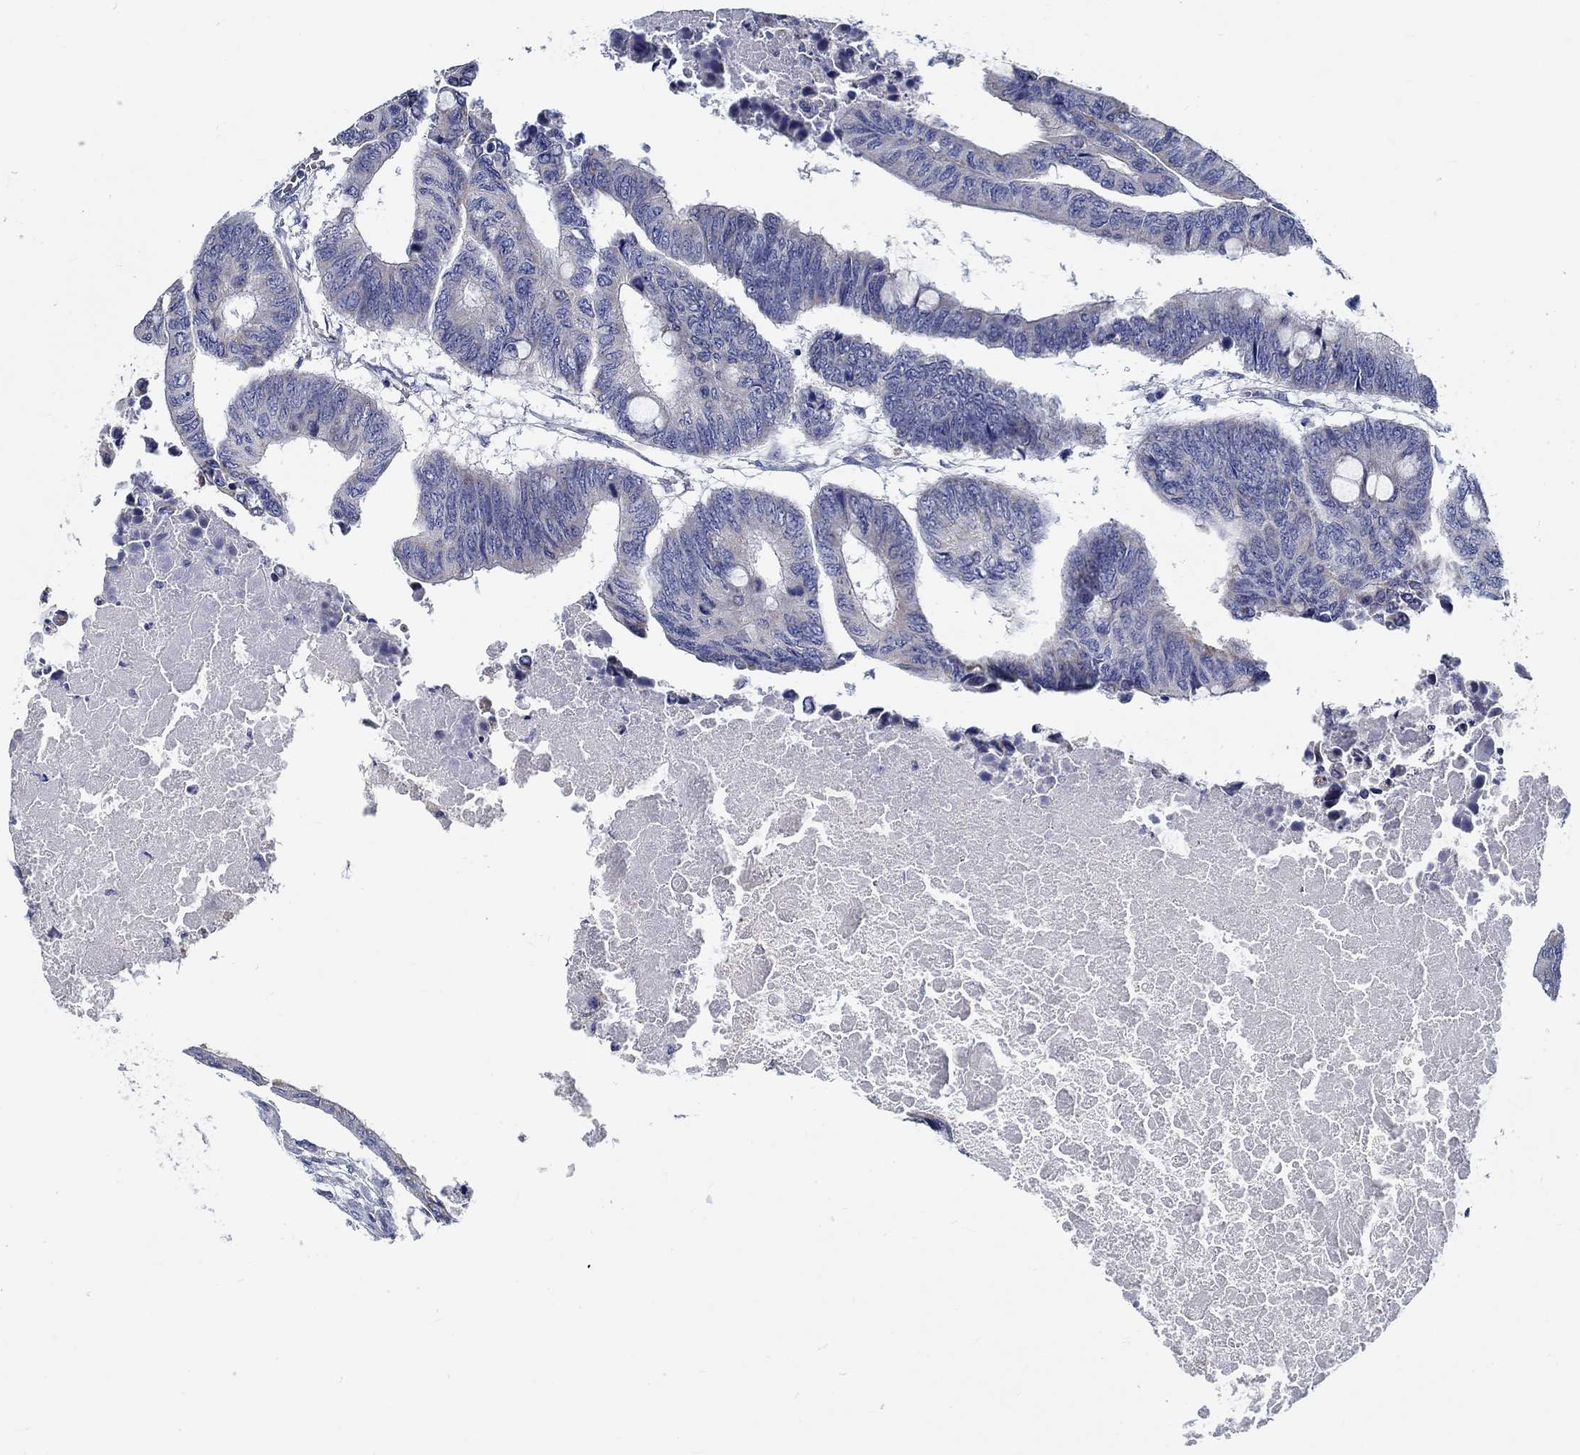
{"staining": {"intensity": "negative", "quantity": "none", "location": "none"}, "tissue": "colorectal cancer", "cell_type": "Tumor cells", "image_type": "cancer", "snomed": [{"axis": "morphology", "description": "Normal tissue, NOS"}, {"axis": "morphology", "description": "Adenocarcinoma, NOS"}, {"axis": "topography", "description": "Rectum"}, {"axis": "topography", "description": "Peripheral nerve tissue"}], "caption": "This is an immunohistochemistry histopathology image of colorectal cancer. There is no expression in tumor cells.", "gene": "MYBPC1", "patient": {"sex": "male", "age": 92}}